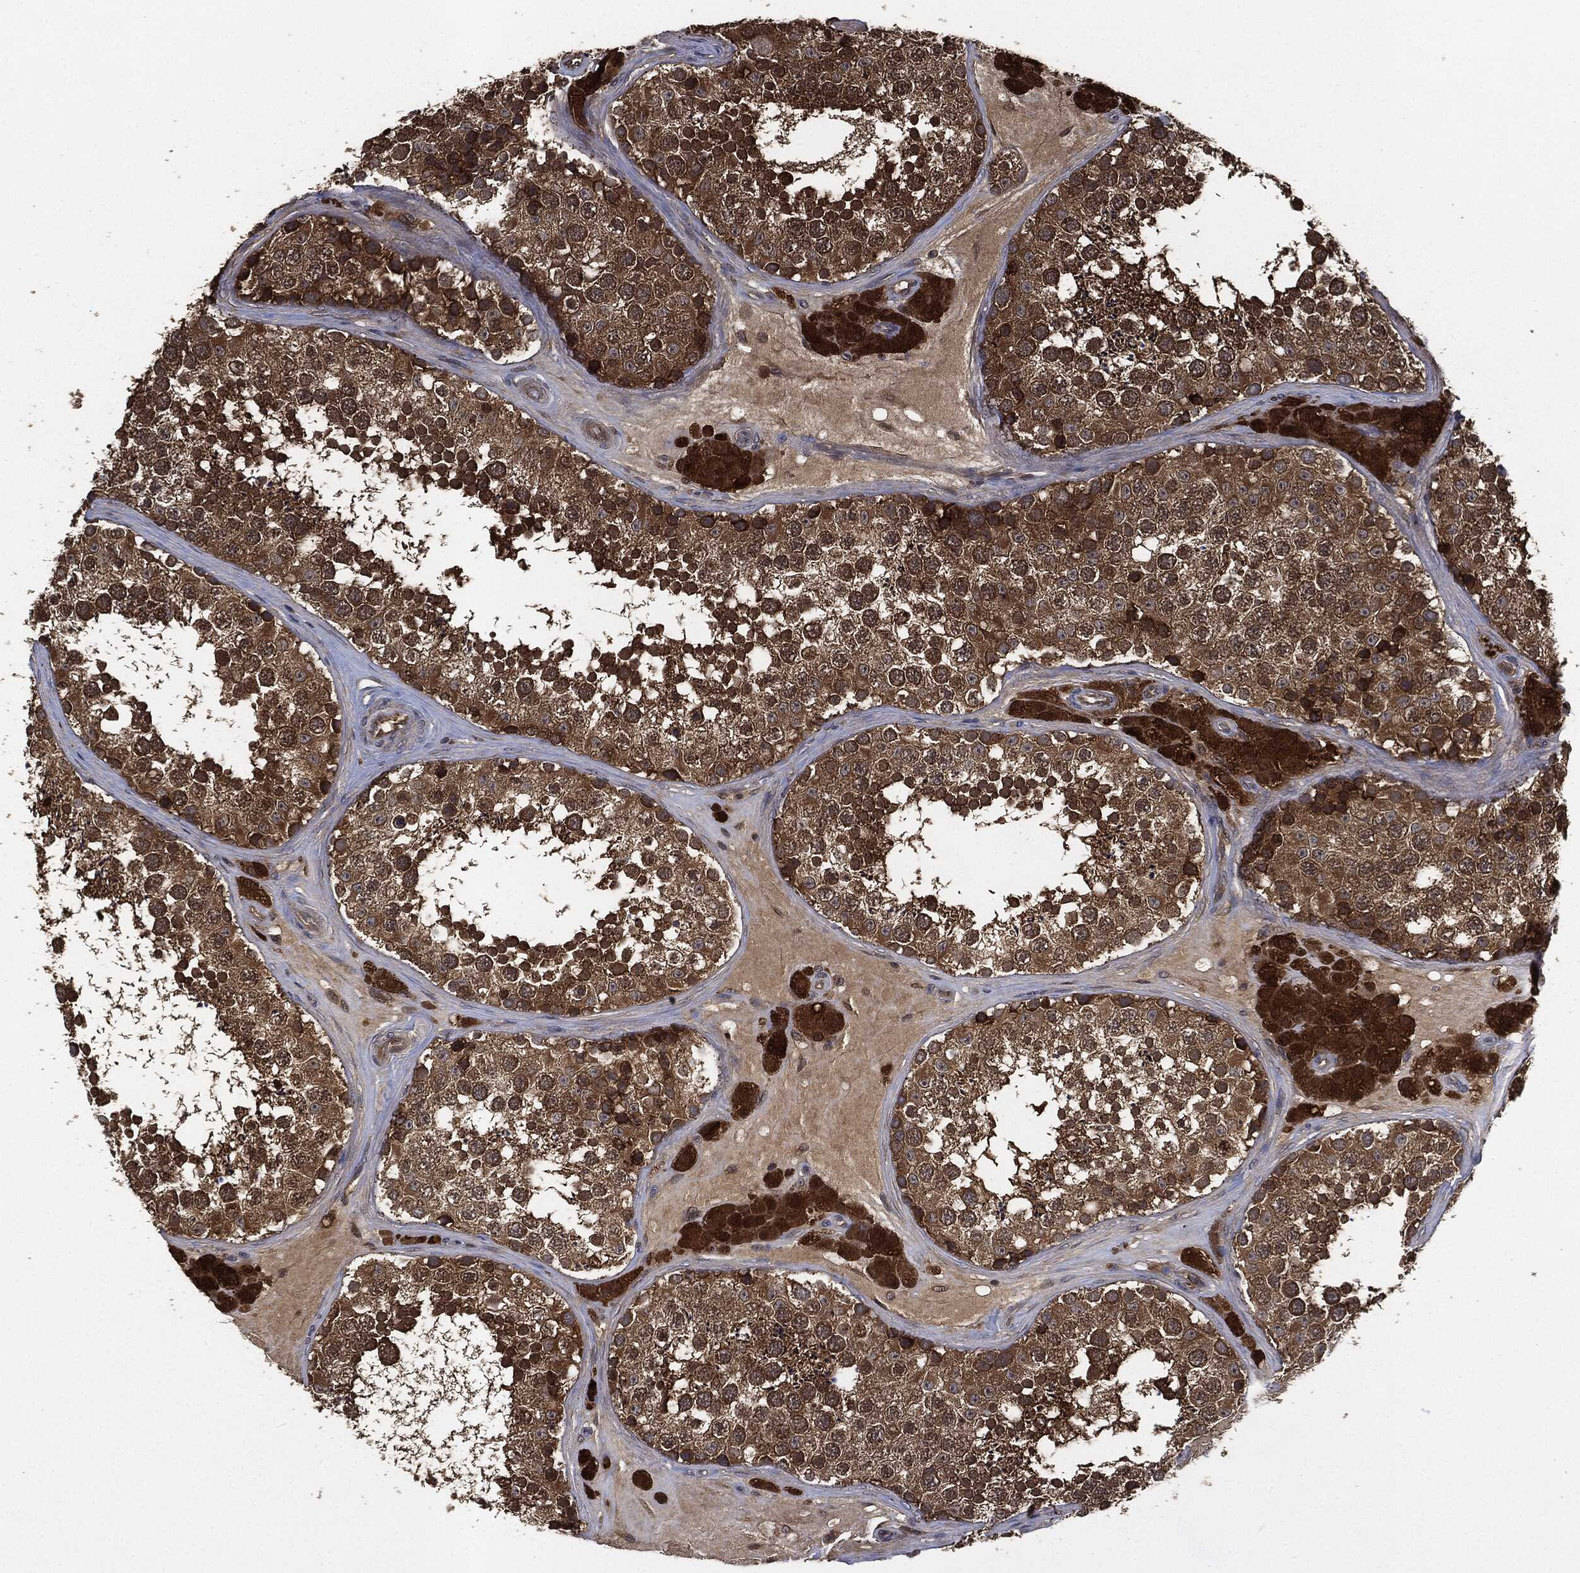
{"staining": {"intensity": "moderate", "quantity": ">75%", "location": "cytoplasmic/membranous"}, "tissue": "testis", "cell_type": "Cells in seminiferous ducts", "image_type": "normal", "snomed": [{"axis": "morphology", "description": "Normal tissue, NOS"}, {"axis": "topography", "description": "Testis"}], "caption": "Testis stained with immunohistochemistry (IHC) displays moderate cytoplasmic/membranous expression in about >75% of cells in seminiferous ducts.", "gene": "BRAF", "patient": {"sex": "male", "age": 41}}